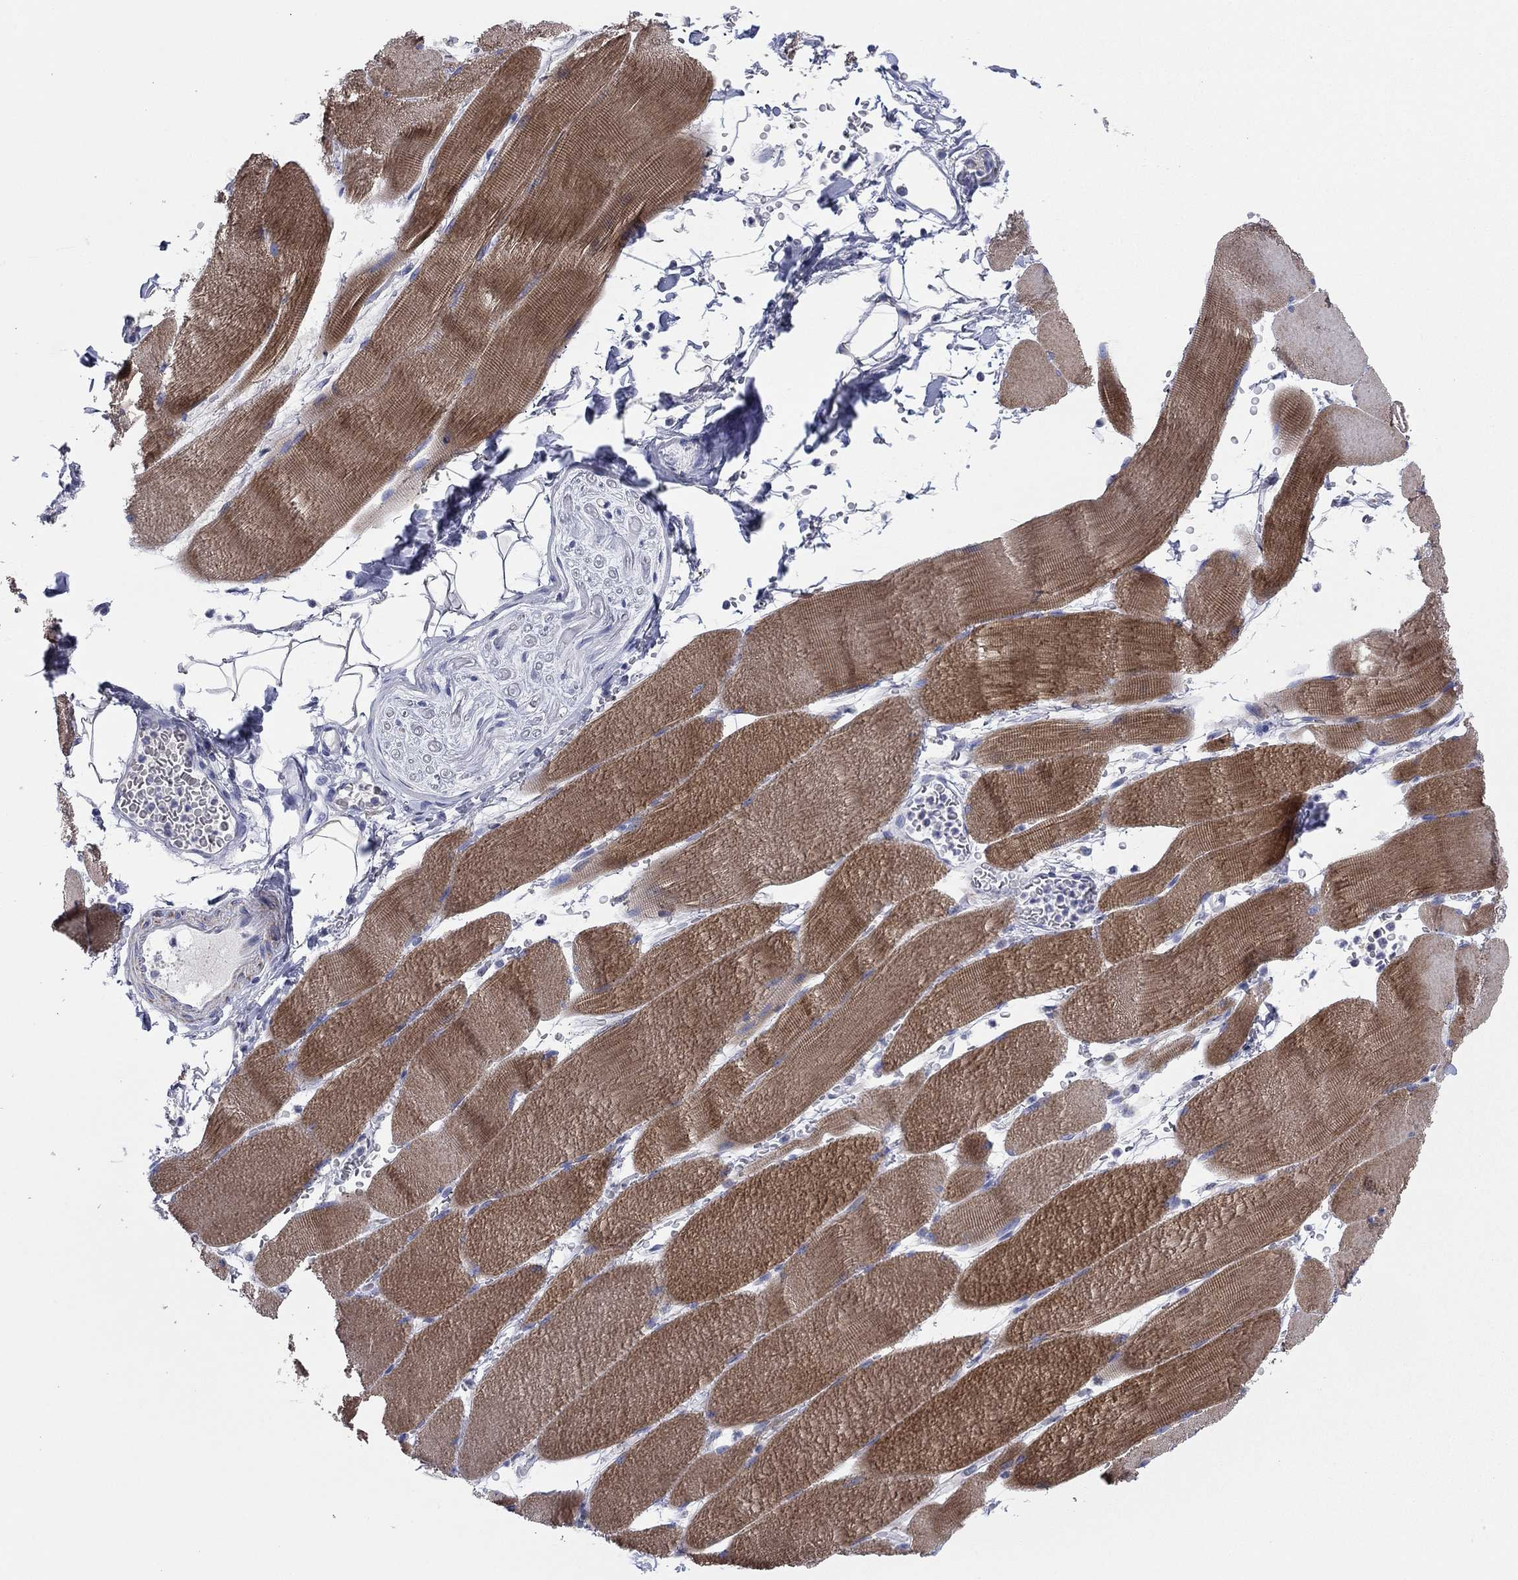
{"staining": {"intensity": "moderate", "quantity": "25%-75%", "location": "cytoplasmic/membranous"}, "tissue": "skeletal muscle", "cell_type": "Myocytes", "image_type": "normal", "snomed": [{"axis": "morphology", "description": "Normal tissue, NOS"}, {"axis": "topography", "description": "Skeletal muscle"}], "caption": "This is a photomicrograph of IHC staining of unremarkable skeletal muscle, which shows moderate expression in the cytoplasmic/membranous of myocytes.", "gene": "MGST3", "patient": {"sex": "male", "age": 56}}